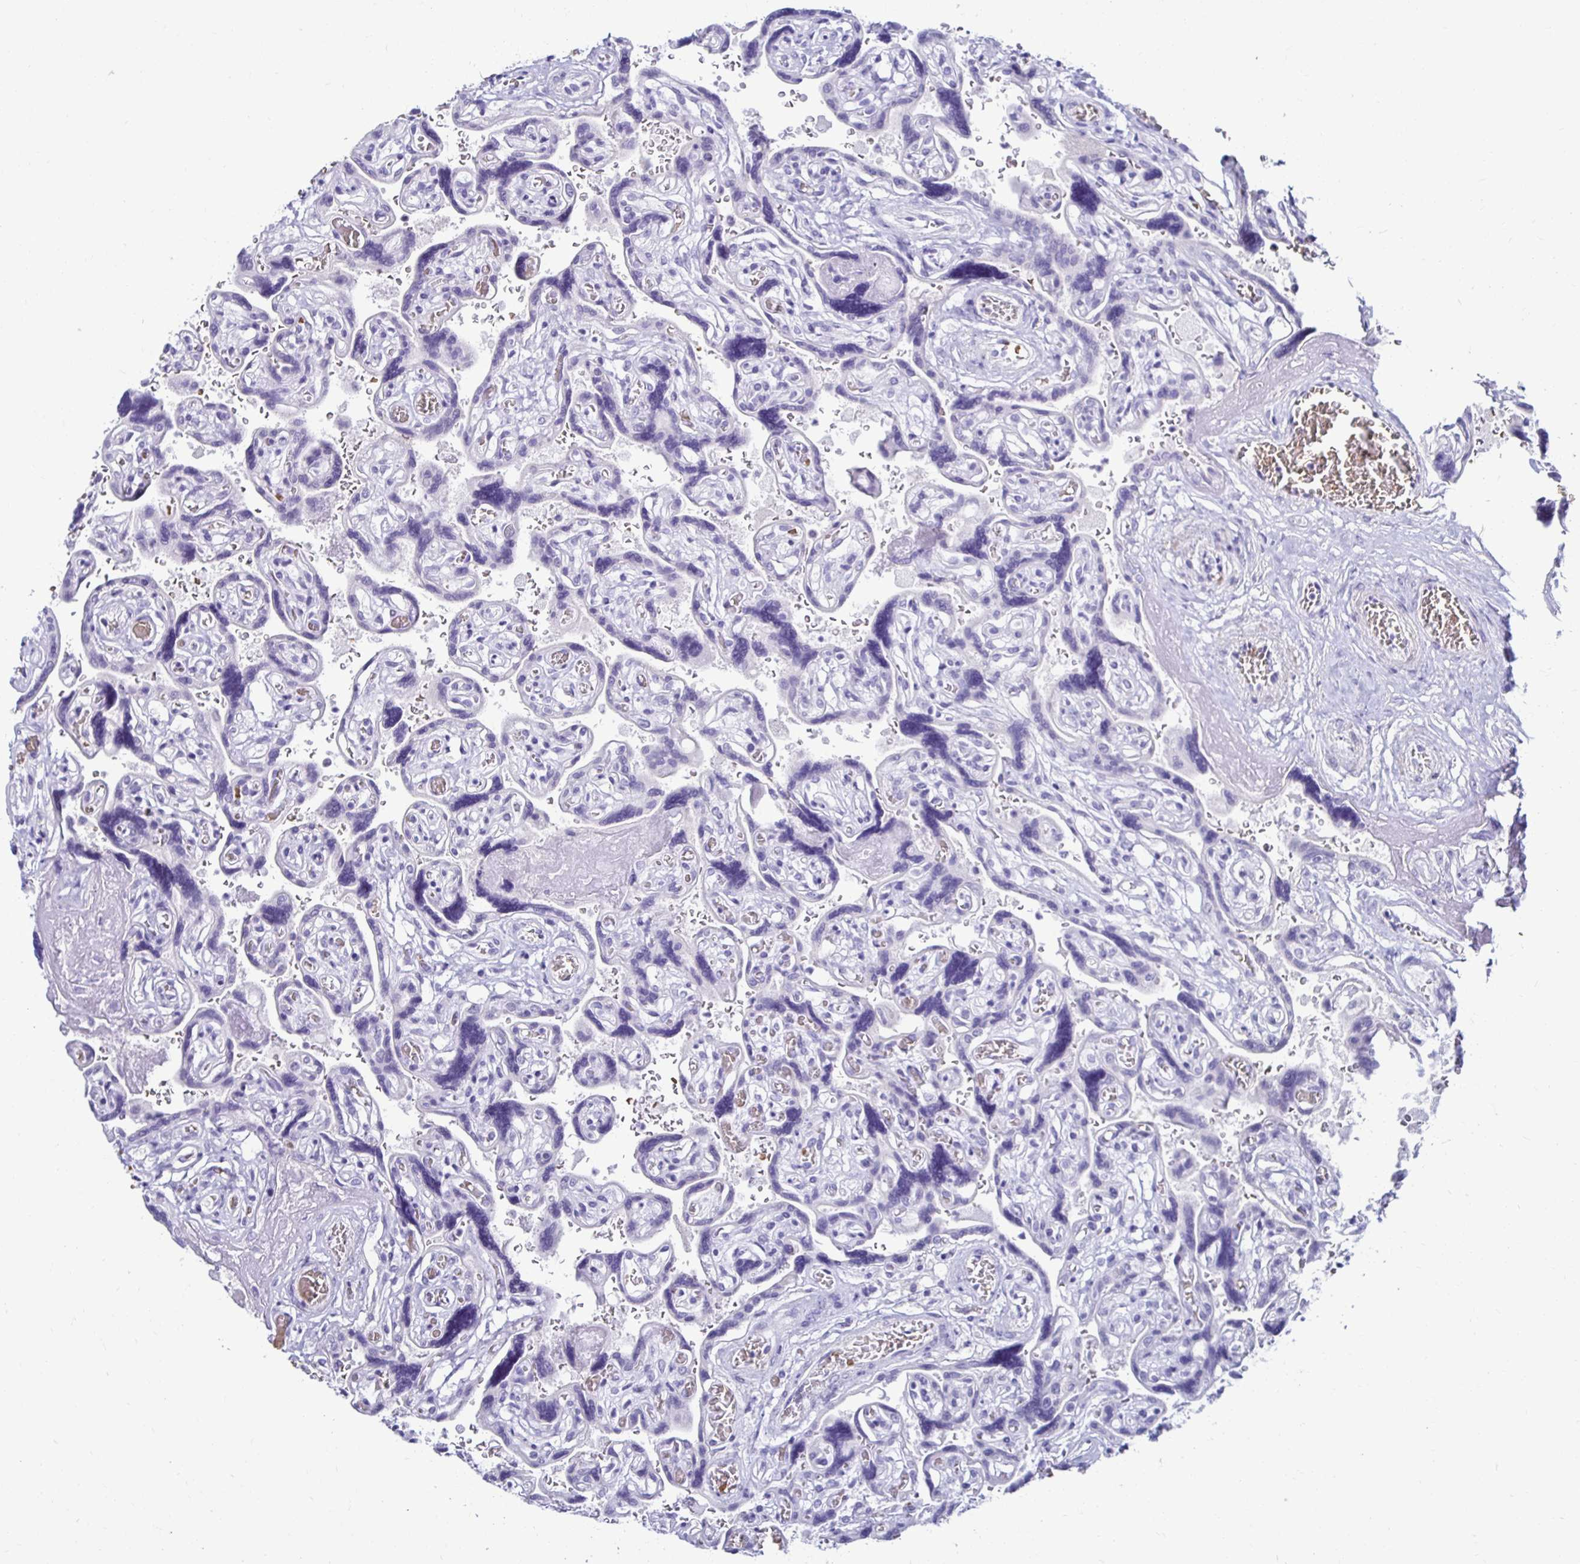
{"staining": {"intensity": "negative", "quantity": "none", "location": "none"}, "tissue": "placenta", "cell_type": "Decidual cells", "image_type": "normal", "snomed": [{"axis": "morphology", "description": "Normal tissue, NOS"}, {"axis": "topography", "description": "Placenta"}], "caption": "An image of human placenta is negative for staining in decidual cells. Brightfield microscopy of immunohistochemistry stained with DAB (brown) and hematoxylin (blue), captured at high magnification.", "gene": "RHBDL3", "patient": {"sex": "female", "age": 32}}